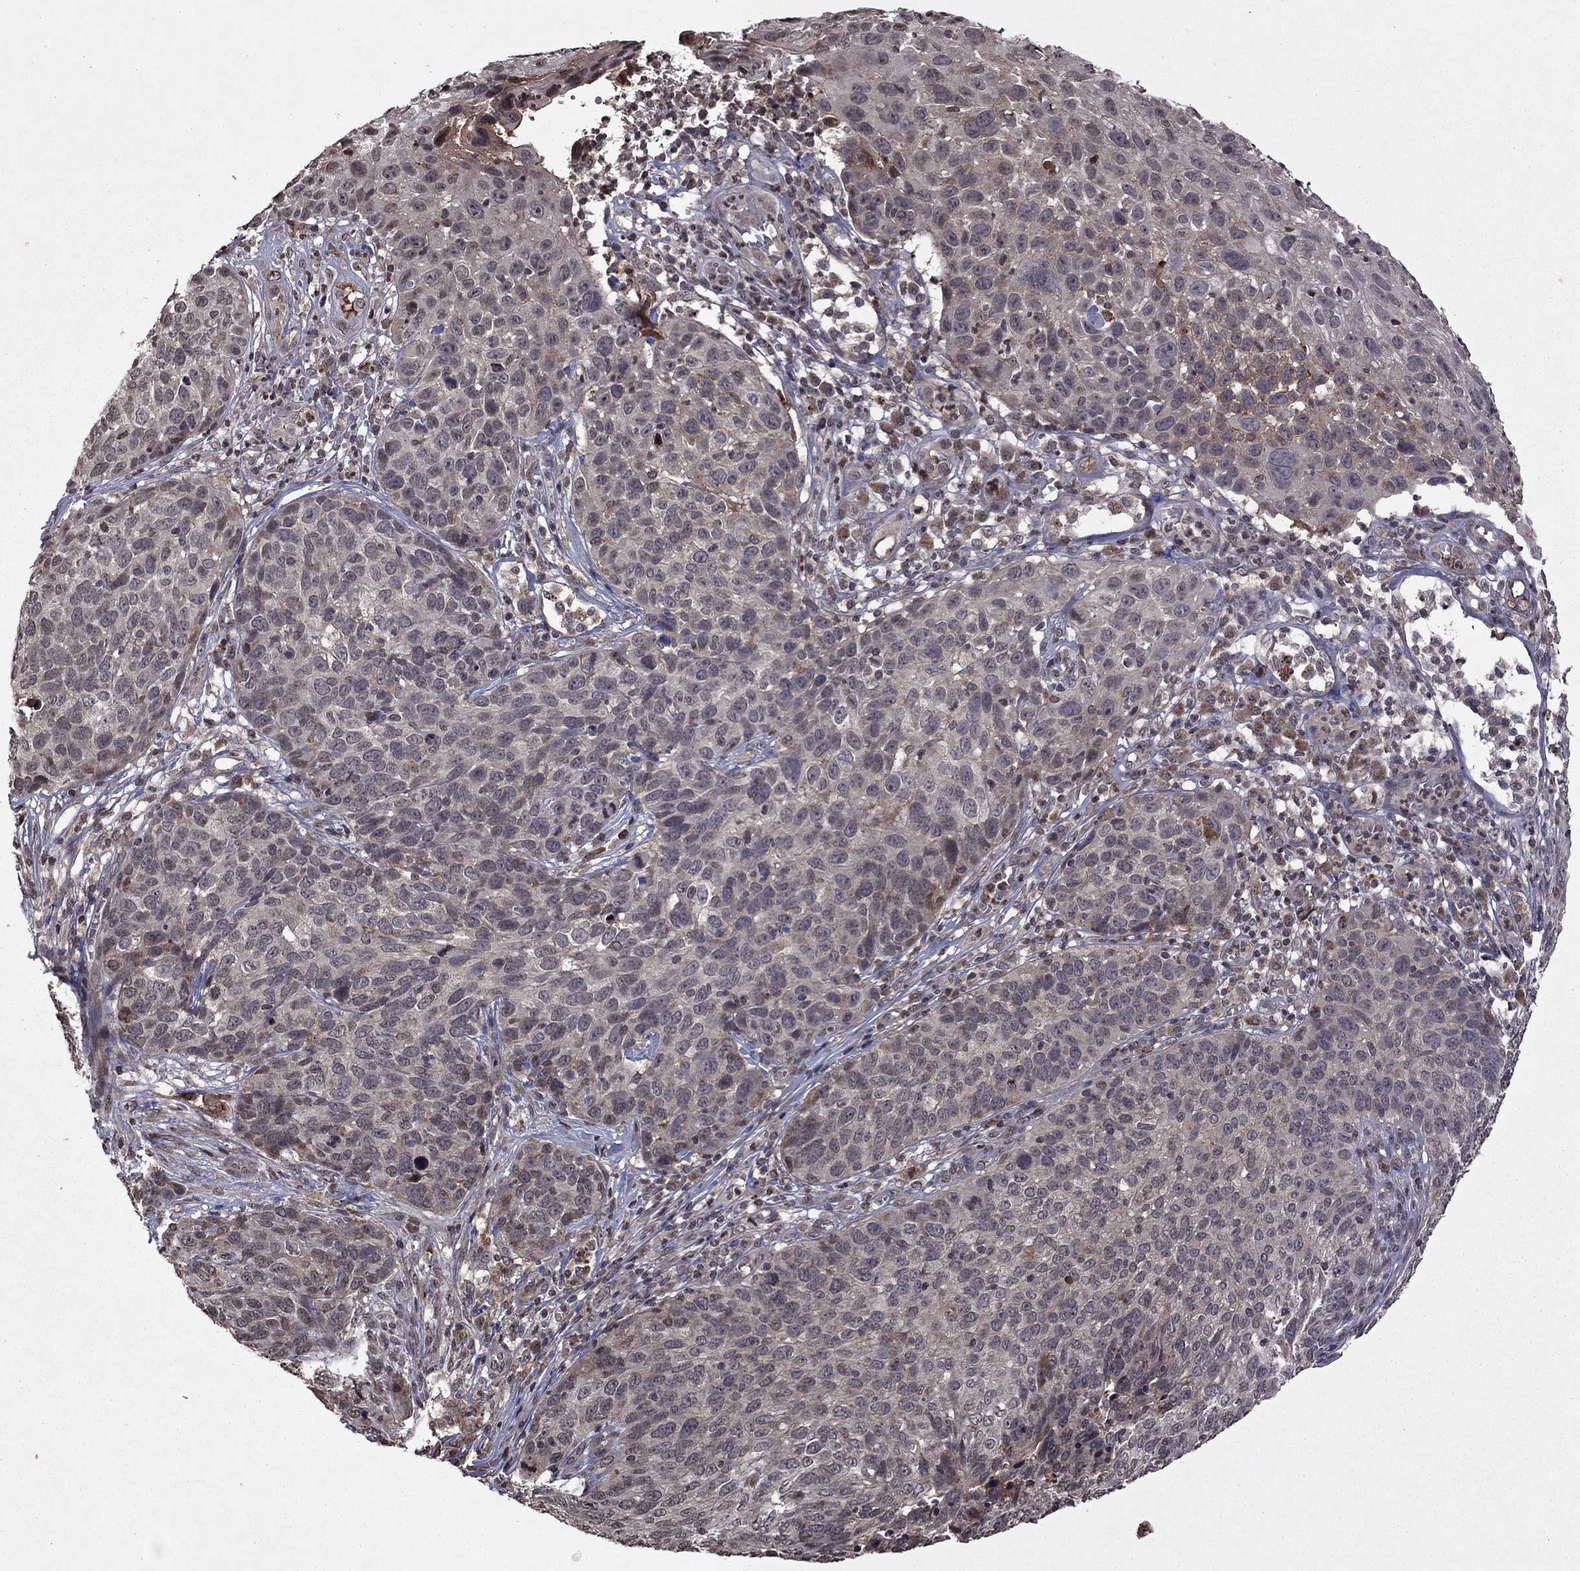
{"staining": {"intensity": "negative", "quantity": "none", "location": "none"}, "tissue": "skin cancer", "cell_type": "Tumor cells", "image_type": "cancer", "snomed": [{"axis": "morphology", "description": "Squamous cell carcinoma, NOS"}, {"axis": "topography", "description": "Skin"}], "caption": "Immunohistochemical staining of human skin cancer reveals no significant staining in tumor cells.", "gene": "NLGN1", "patient": {"sex": "male", "age": 92}}